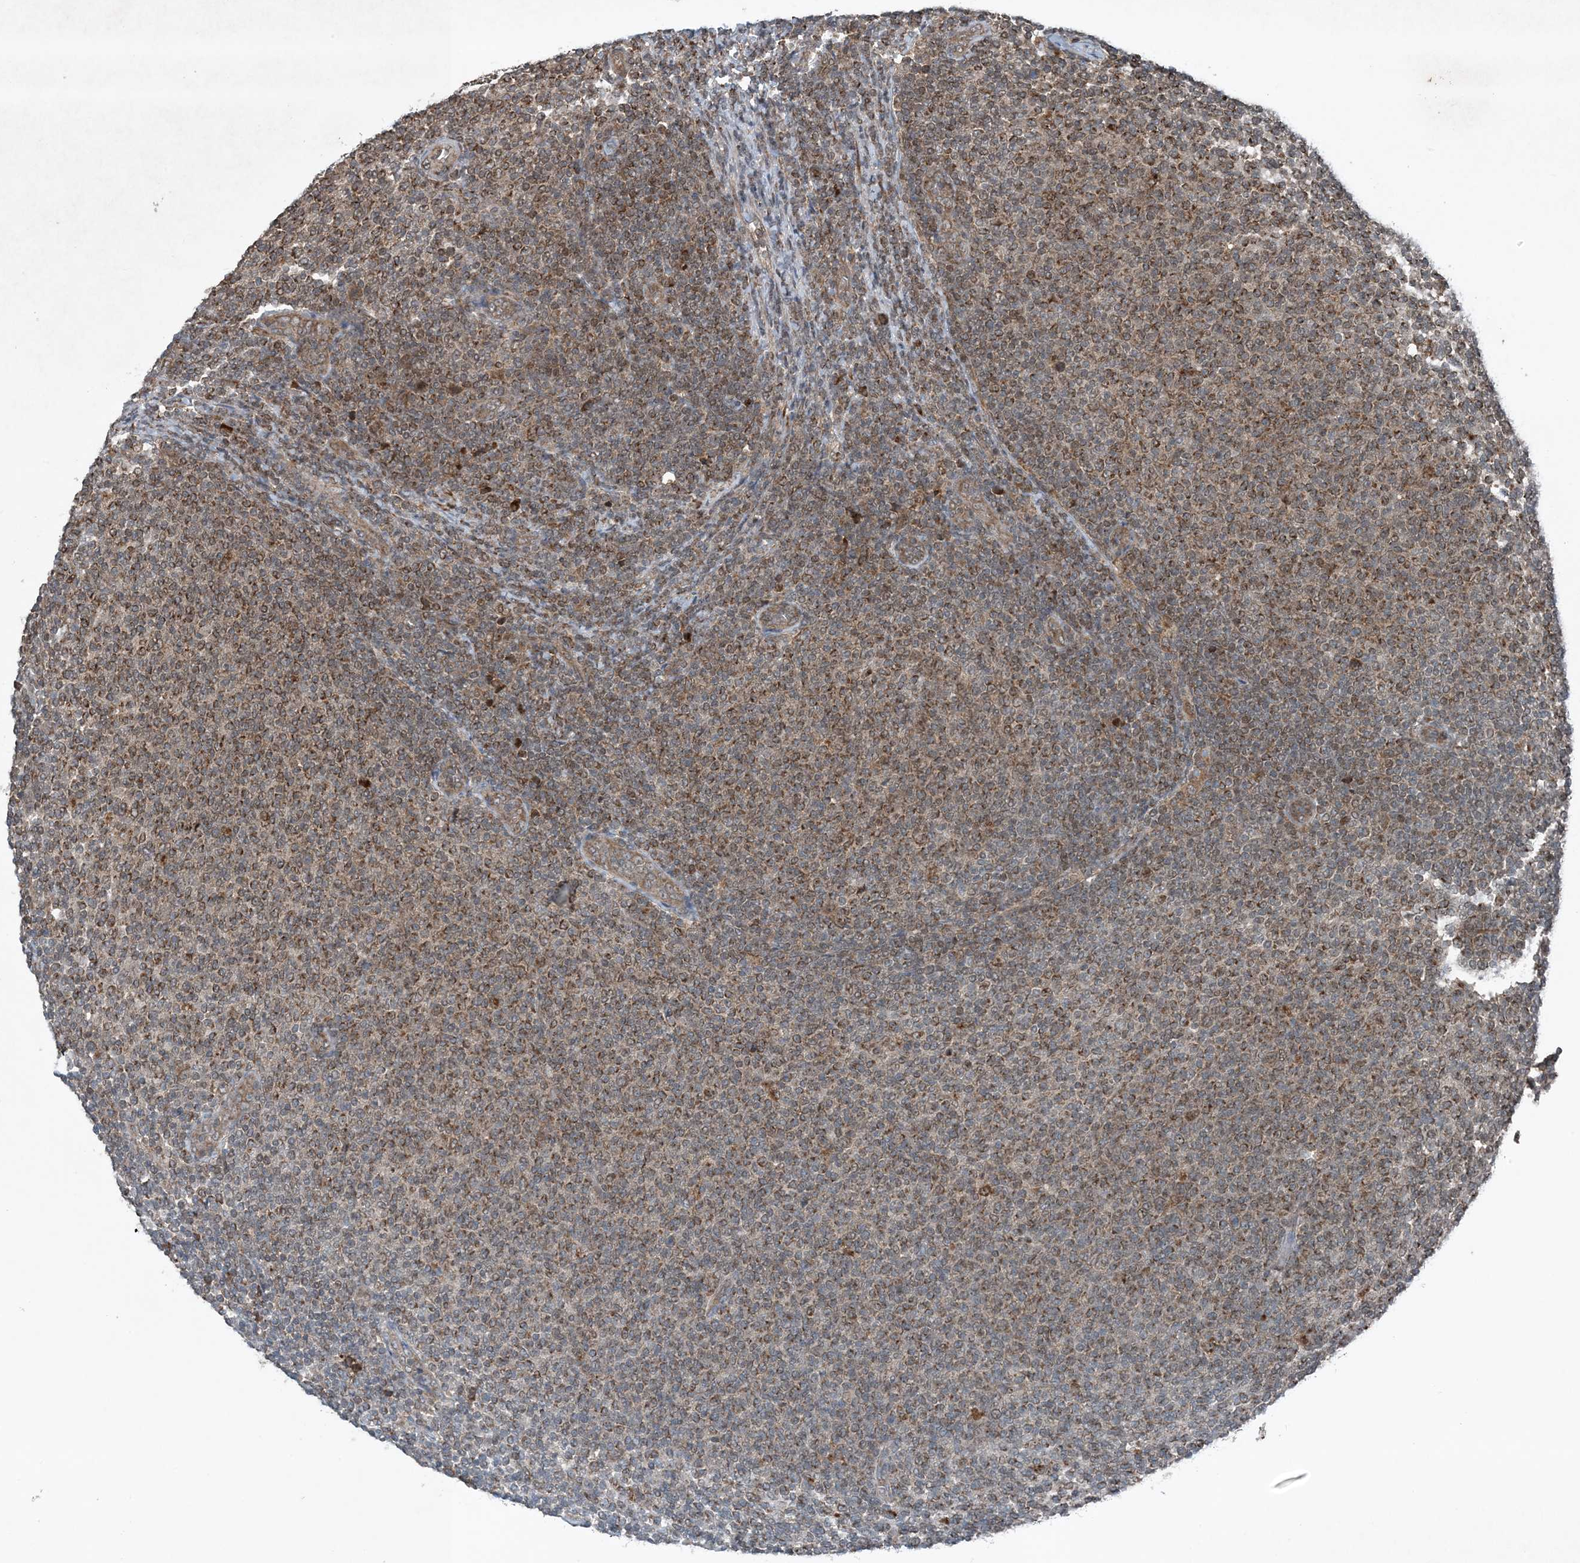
{"staining": {"intensity": "moderate", "quantity": ">75%", "location": "cytoplasmic/membranous"}, "tissue": "lymphoma", "cell_type": "Tumor cells", "image_type": "cancer", "snomed": [{"axis": "morphology", "description": "Malignant lymphoma, non-Hodgkin's type, Low grade"}, {"axis": "topography", "description": "Lymph node"}], "caption": "Human lymphoma stained with a brown dye reveals moderate cytoplasmic/membranous positive positivity in approximately >75% of tumor cells.", "gene": "GNG5", "patient": {"sex": "male", "age": 66}}